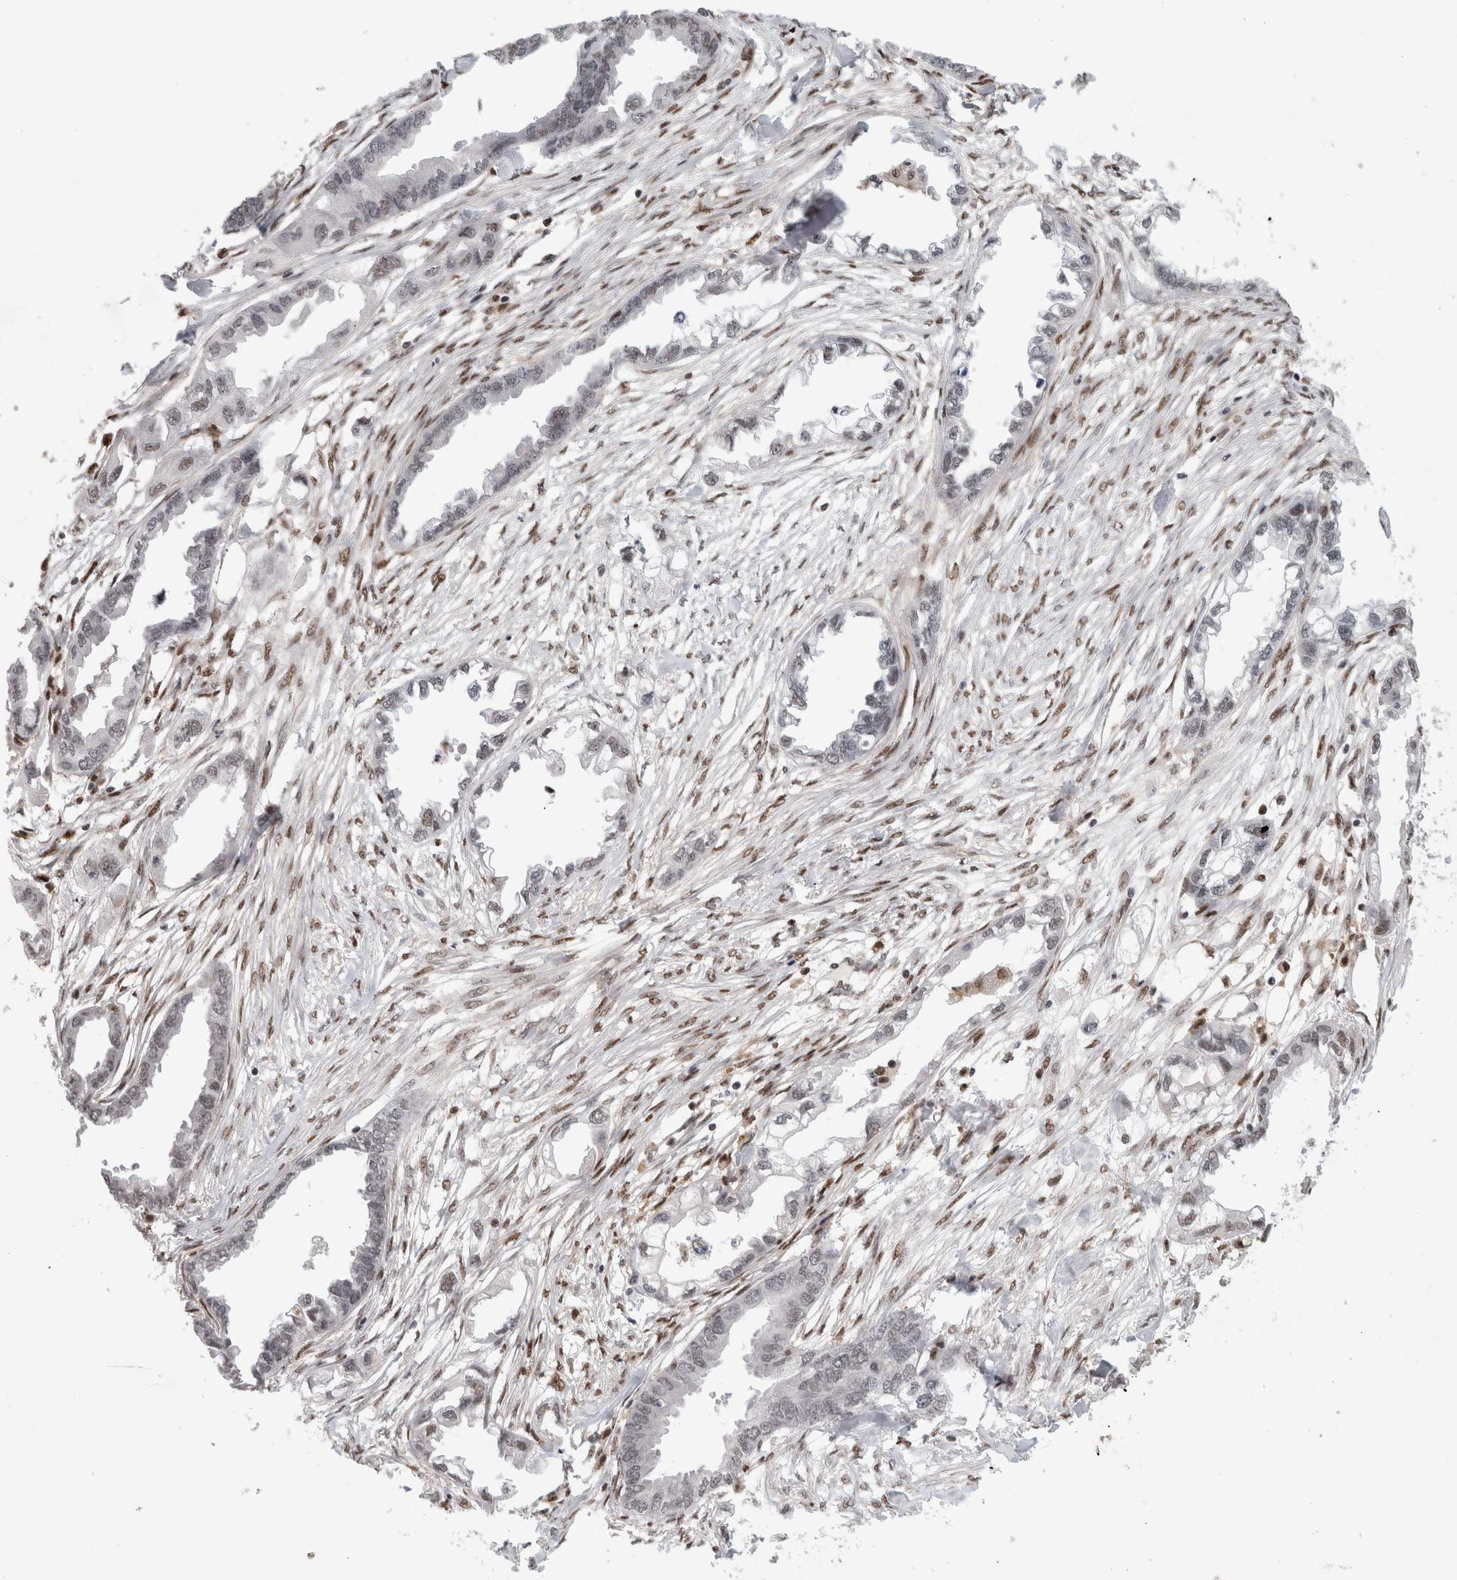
{"staining": {"intensity": "weak", "quantity": "<25%", "location": "nuclear"}, "tissue": "endometrial cancer", "cell_type": "Tumor cells", "image_type": "cancer", "snomed": [{"axis": "morphology", "description": "Adenocarcinoma, NOS"}, {"axis": "morphology", "description": "Adenocarcinoma, metastatic, NOS"}, {"axis": "topography", "description": "Adipose tissue"}, {"axis": "topography", "description": "Endometrium"}], "caption": "Tumor cells show no significant expression in endometrial metastatic adenocarcinoma.", "gene": "SRARP", "patient": {"sex": "female", "age": 67}}